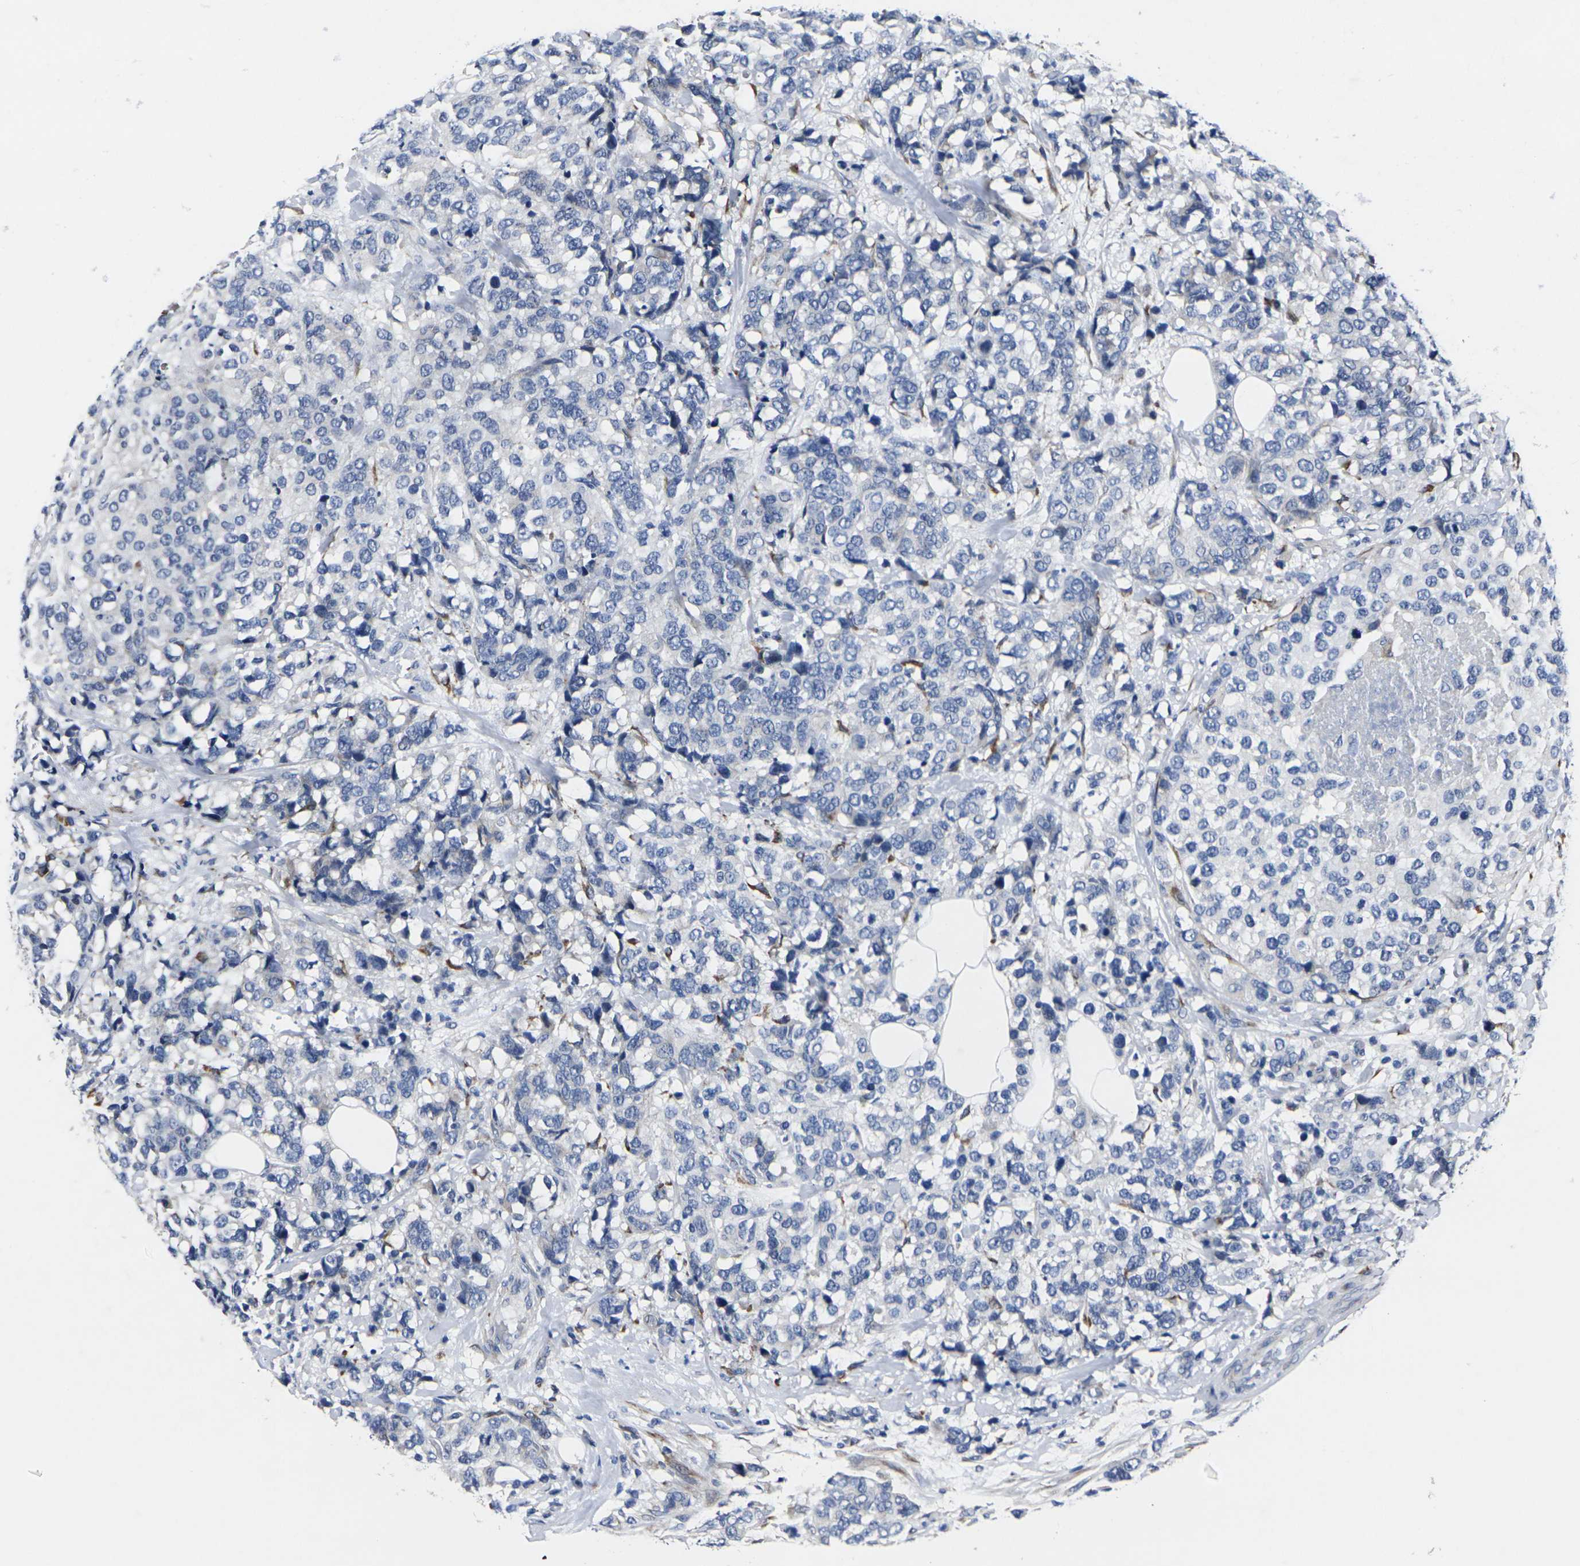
{"staining": {"intensity": "negative", "quantity": "none", "location": "none"}, "tissue": "breast cancer", "cell_type": "Tumor cells", "image_type": "cancer", "snomed": [{"axis": "morphology", "description": "Lobular carcinoma"}, {"axis": "topography", "description": "Breast"}], "caption": "Protein analysis of breast lobular carcinoma demonstrates no significant staining in tumor cells.", "gene": "CYP2C8", "patient": {"sex": "female", "age": 59}}